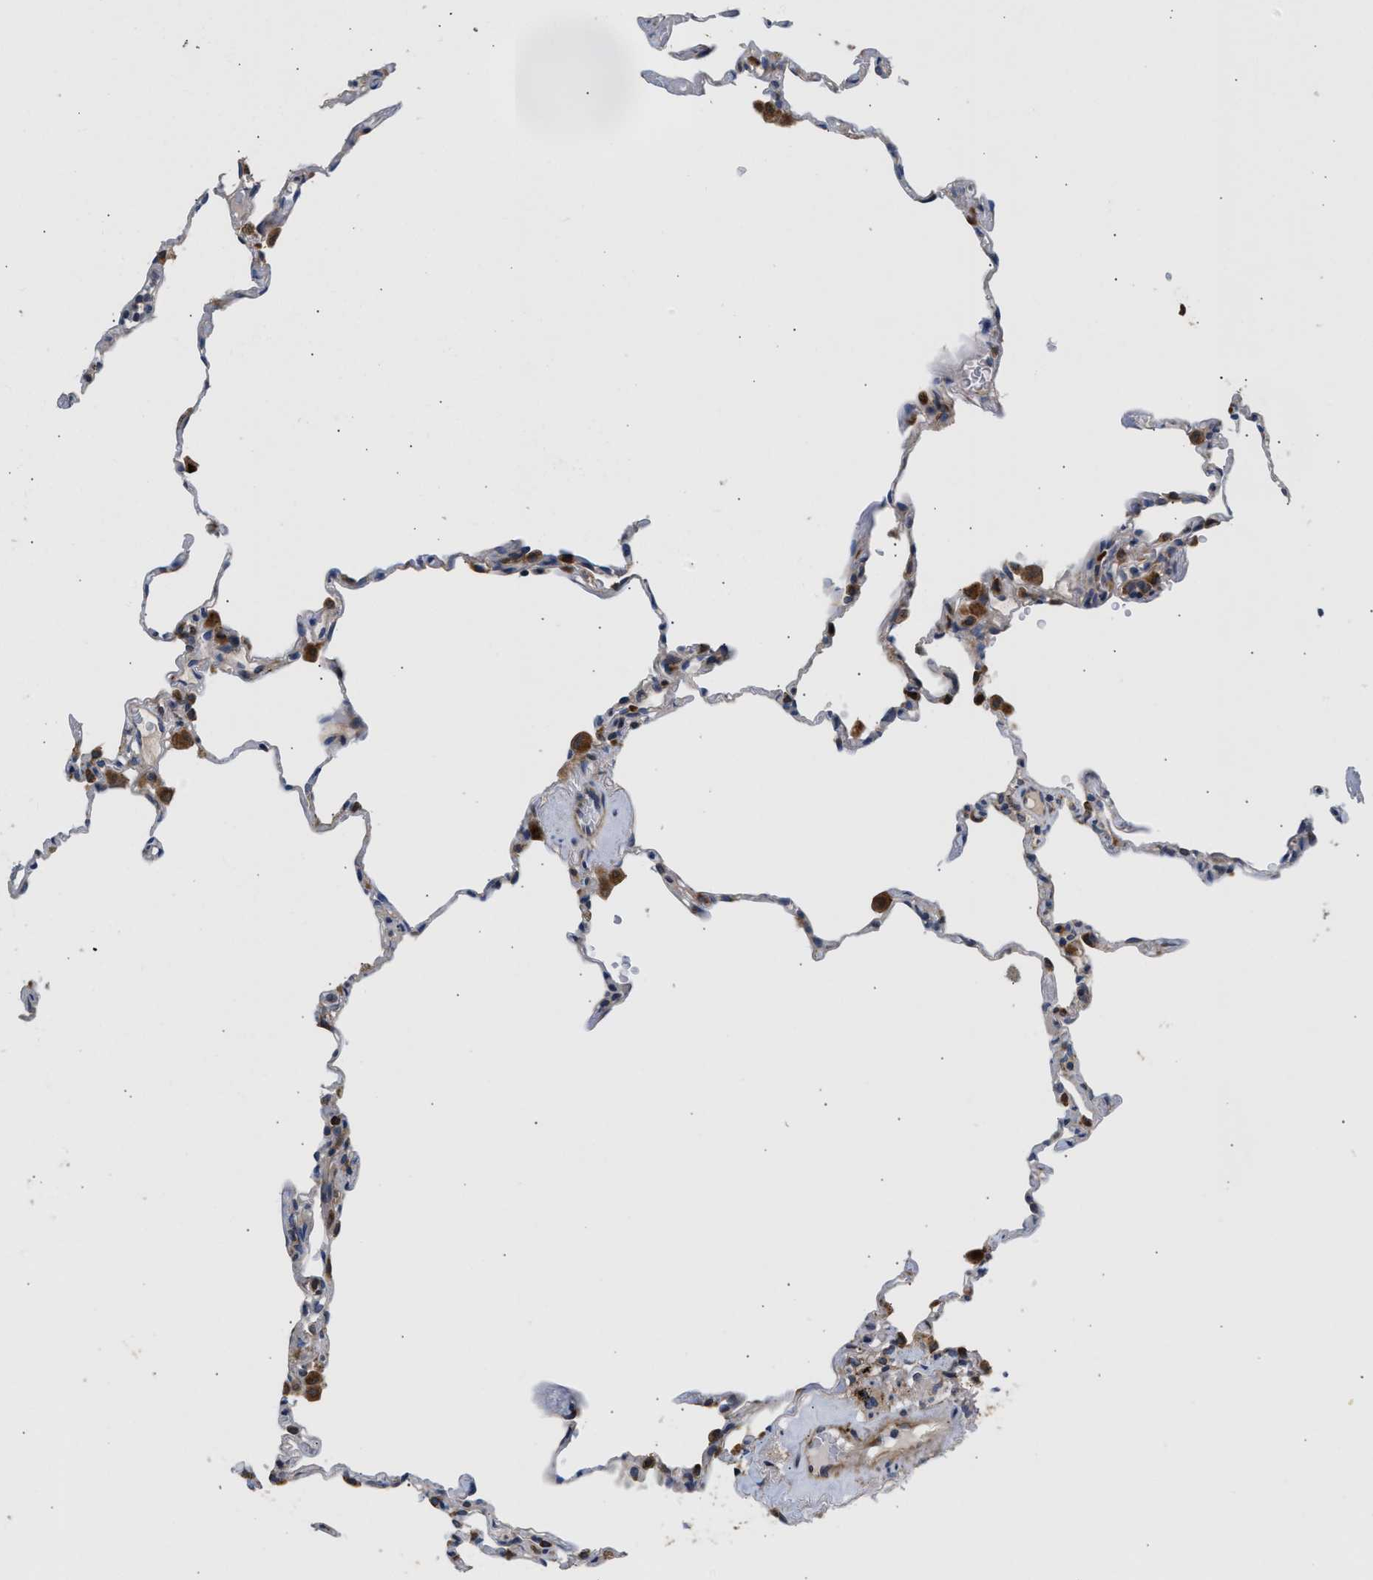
{"staining": {"intensity": "negative", "quantity": "none", "location": "none"}, "tissue": "lung", "cell_type": "Alveolar cells", "image_type": "normal", "snomed": [{"axis": "morphology", "description": "Normal tissue, NOS"}, {"axis": "topography", "description": "Lung"}], "caption": "Alveolar cells are negative for brown protein staining in unremarkable lung. (DAB IHC with hematoxylin counter stain).", "gene": "AMZ1", "patient": {"sex": "male", "age": 59}}